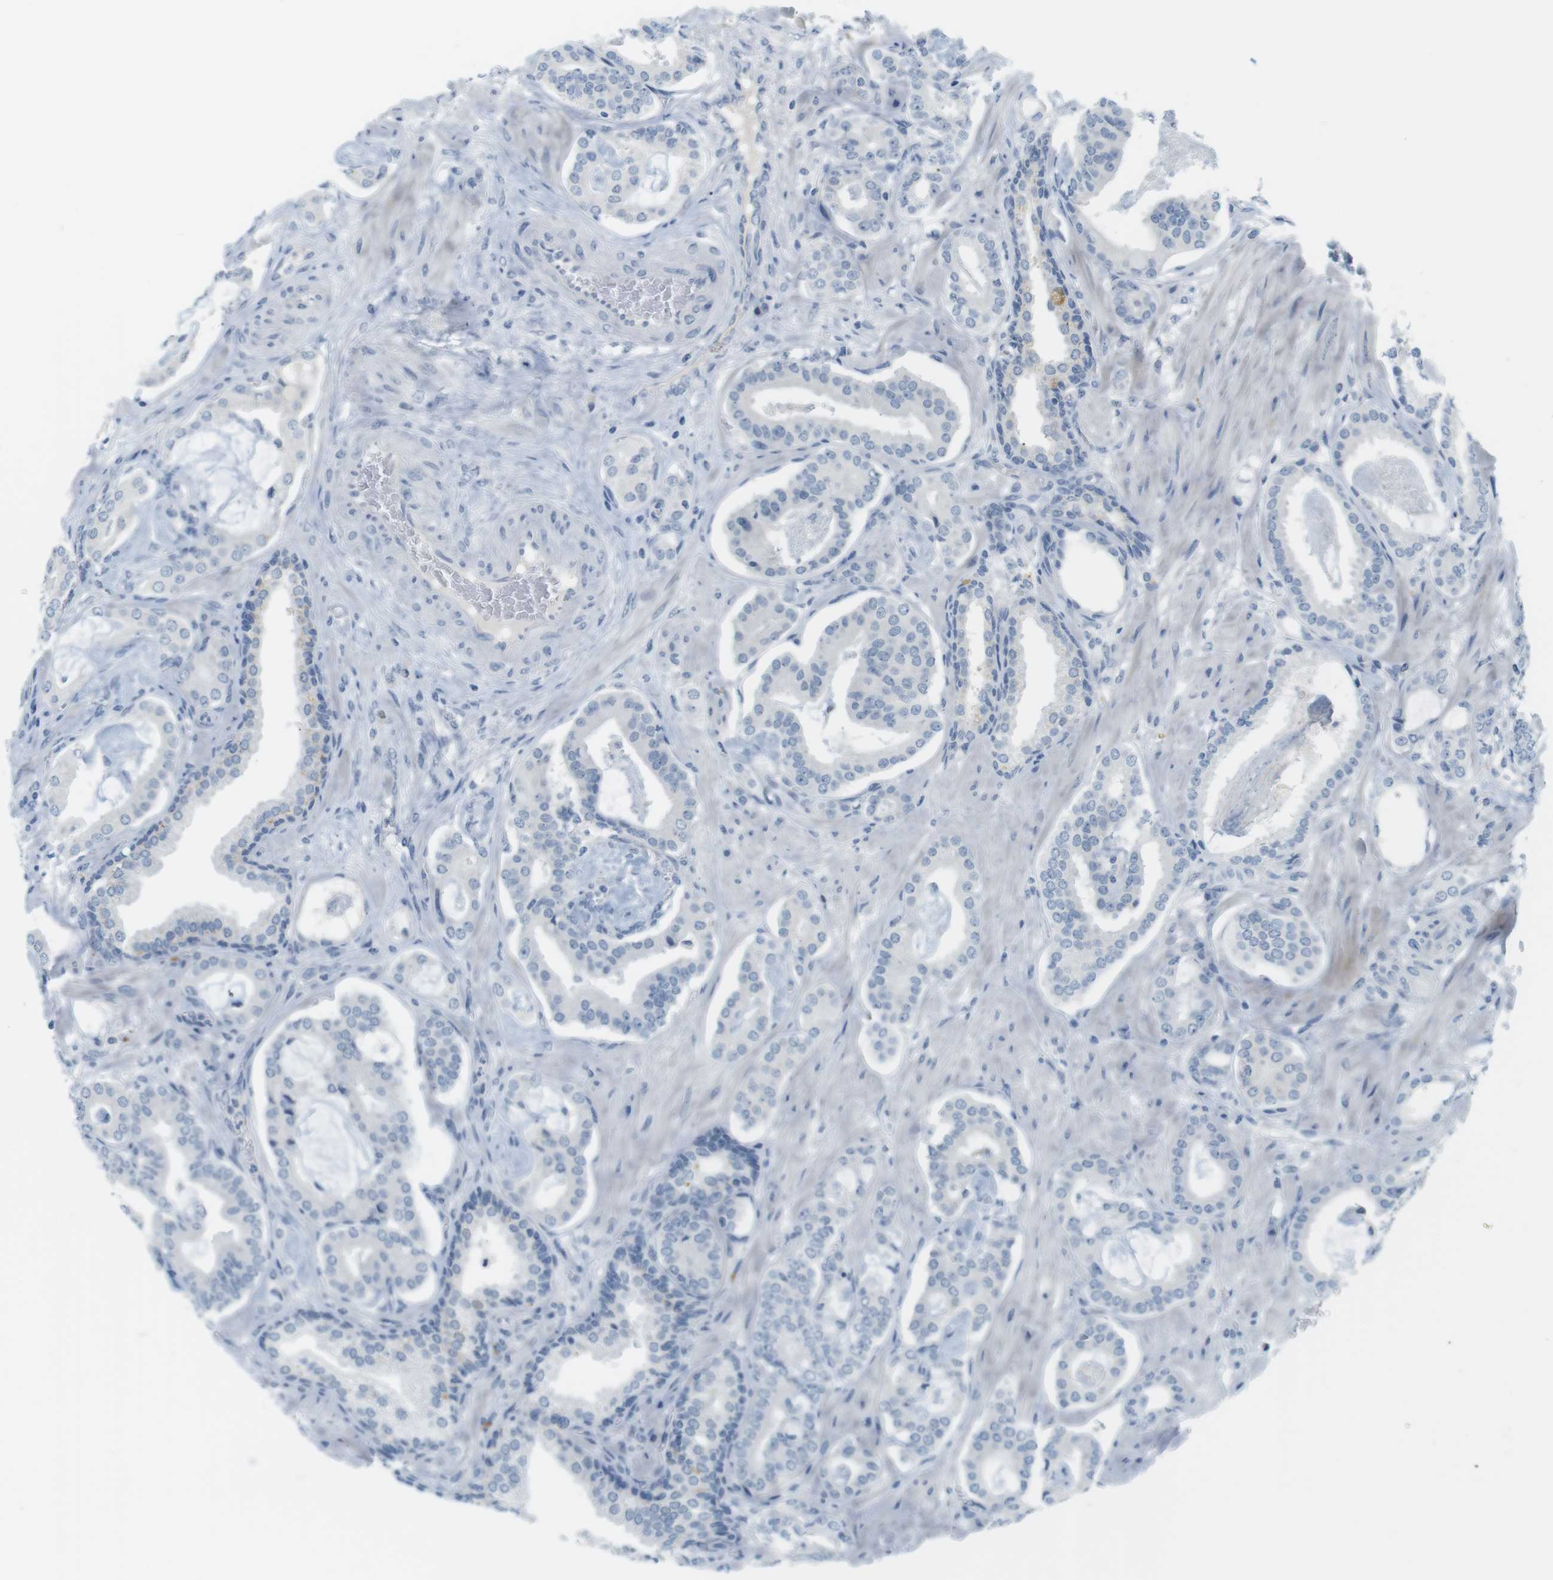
{"staining": {"intensity": "negative", "quantity": "none", "location": "none"}, "tissue": "prostate cancer", "cell_type": "Tumor cells", "image_type": "cancer", "snomed": [{"axis": "morphology", "description": "Adenocarcinoma, Low grade"}, {"axis": "topography", "description": "Prostate"}], "caption": "The IHC photomicrograph has no significant staining in tumor cells of prostate cancer (adenocarcinoma (low-grade)) tissue. (DAB (3,3'-diaminobenzidine) immunohistochemistry with hematoxylin counter stain).", "gene": "CREB3L2", "patient": {"sex": "male", "age": 53}}